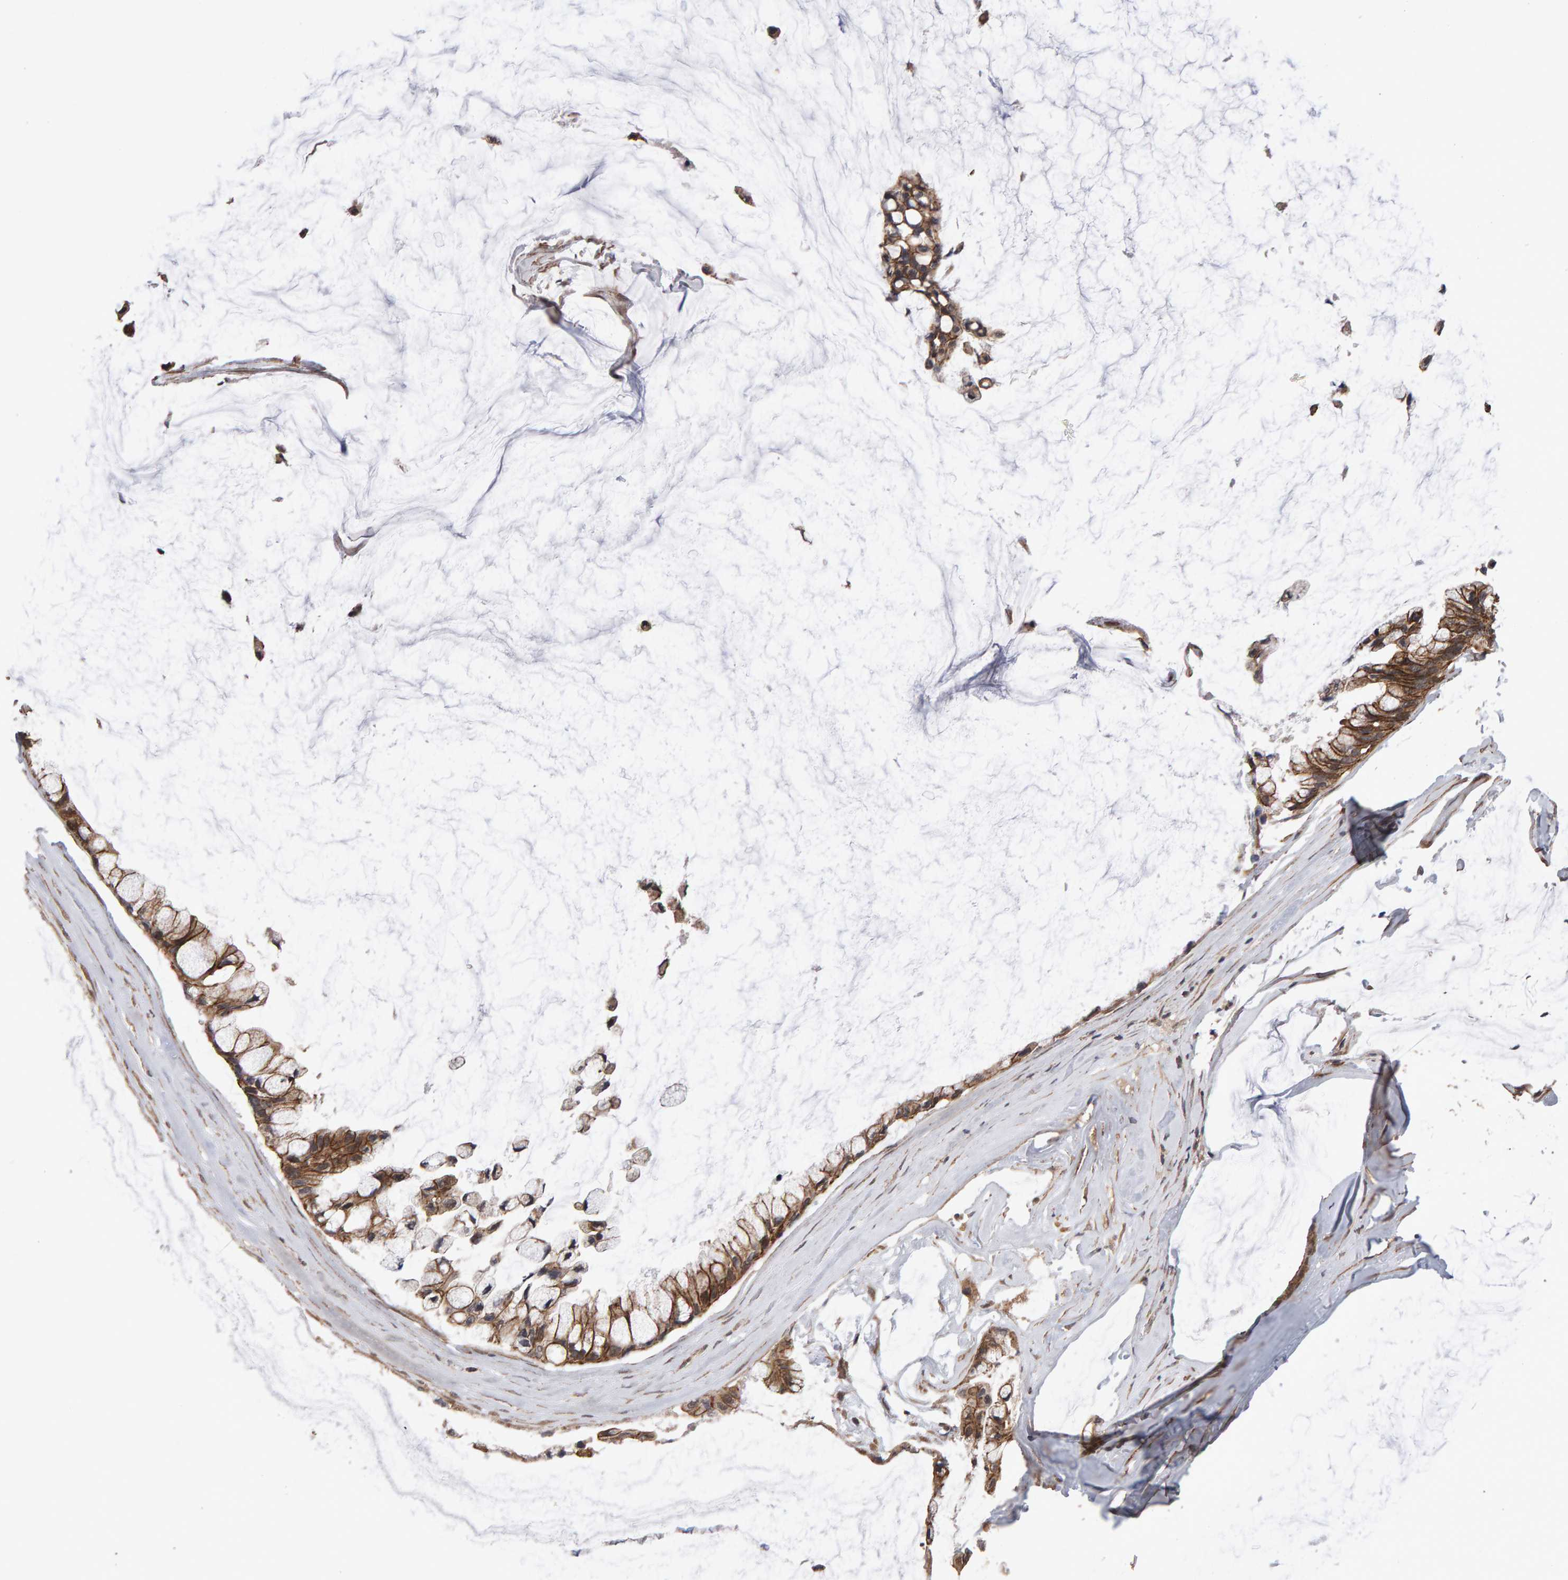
{"staining": {"intensity": "moderate", "quantity": ">75%", "location": "cytoplasmic/membranous"}, "tissue": "ovarian cancer", "cell_type": "Tumor cells", "image_type": "cancer", "snomed": [{"axis": "morphology", "description": "Cystadenocarcinoma, mucinous, NOS"}, {"axis": "topography", "description": "Ovary"}], "caption": "This photomicrograph reveals immunohistochemistry staining of ovarian cancer, with medium moderate cytoplasmic/membranous positivity in about >75% of tumor cells.", "gene": "SCRIB", "patient": {"sex": "female", "age": 39}}